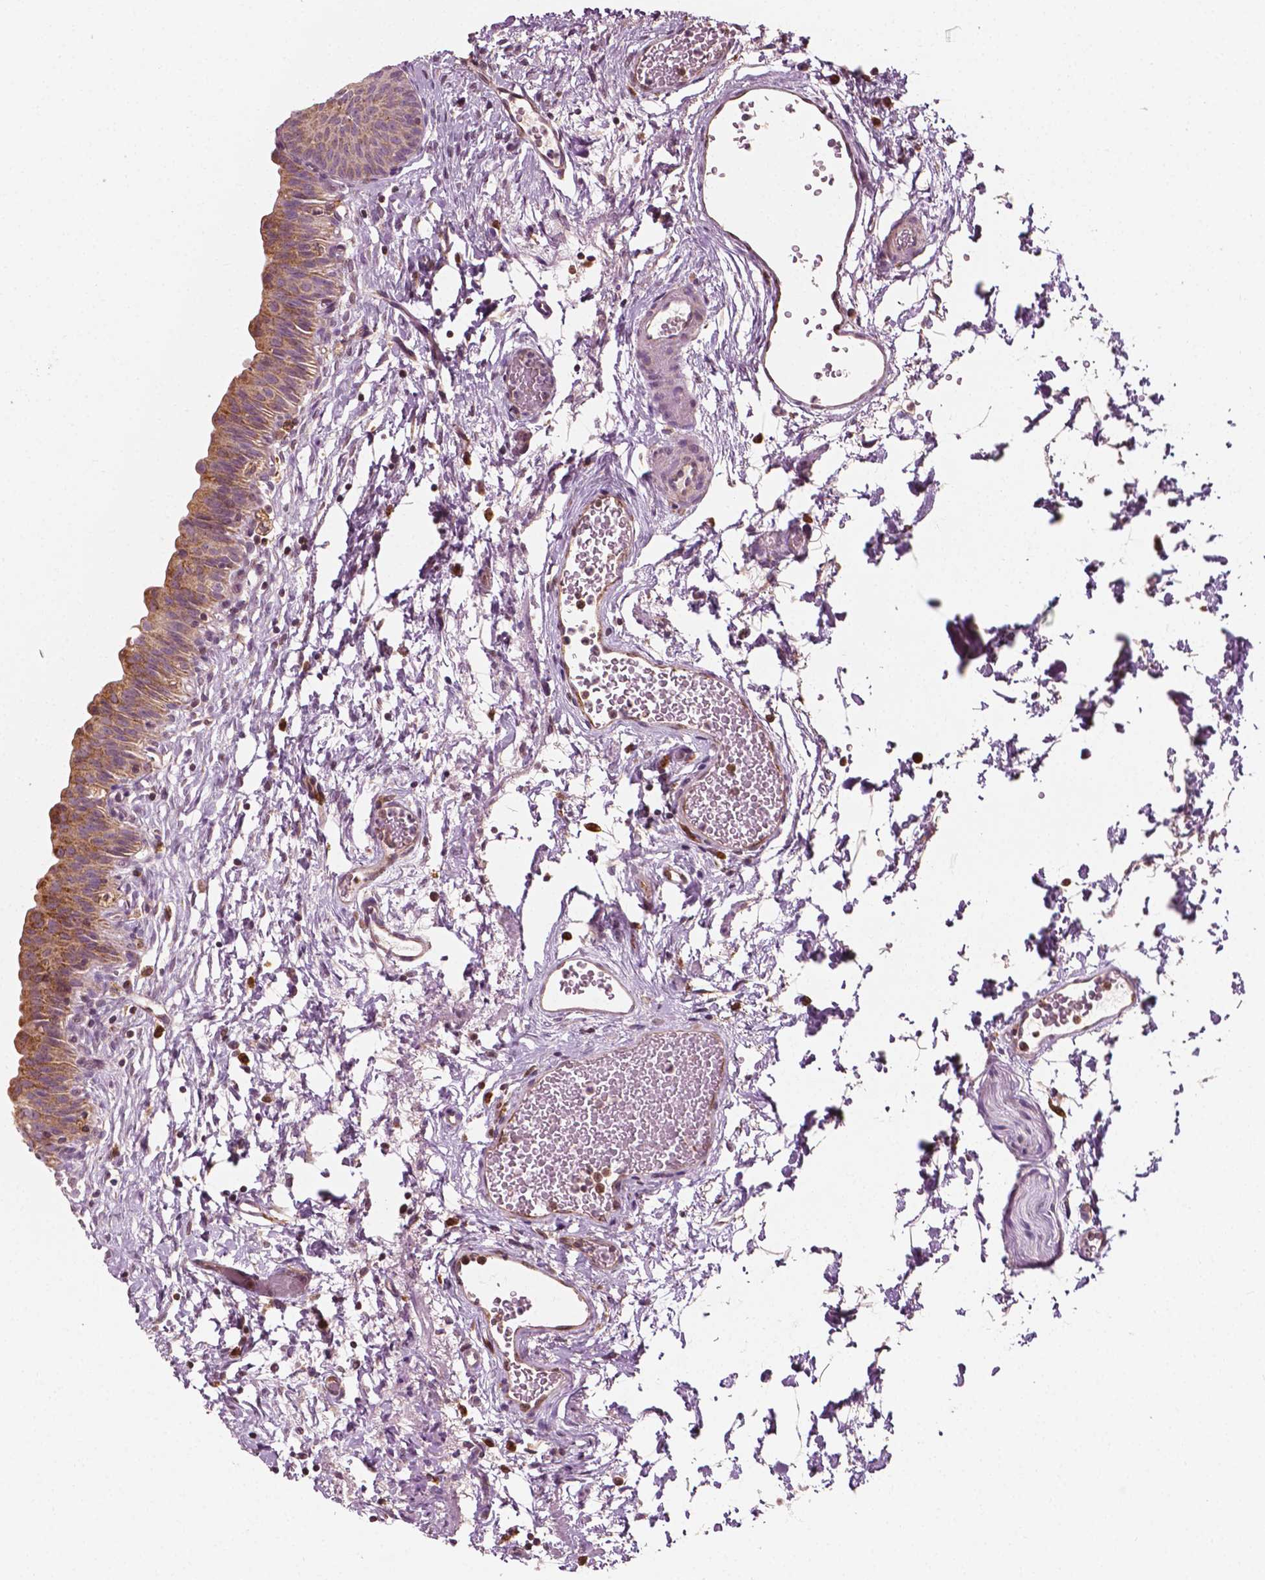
{"staining": {"intensity": "moderate", "quantity": ">75%", "location": "cytoplasmic/membranous"}, "tissue": "urinary bladder", "cell_type": "Urothelial cells", "image_type": "normal", "snomed": [{"axis": "morphology", "description": "Normal tissue, NOS"}, {"axis": "topography", "description": "Urinary bladder"}], "caption": "Immunohistochemical staining of unremarkable human urinary bladder displays medium levels of moderate cytoplasmic/membranous staining in about >75% of urothelial cells. (DAB IHC with brightfield microscopy, high magnification).", "gene": "MCL1", "patient": {"sex": "male", "age": 56}}